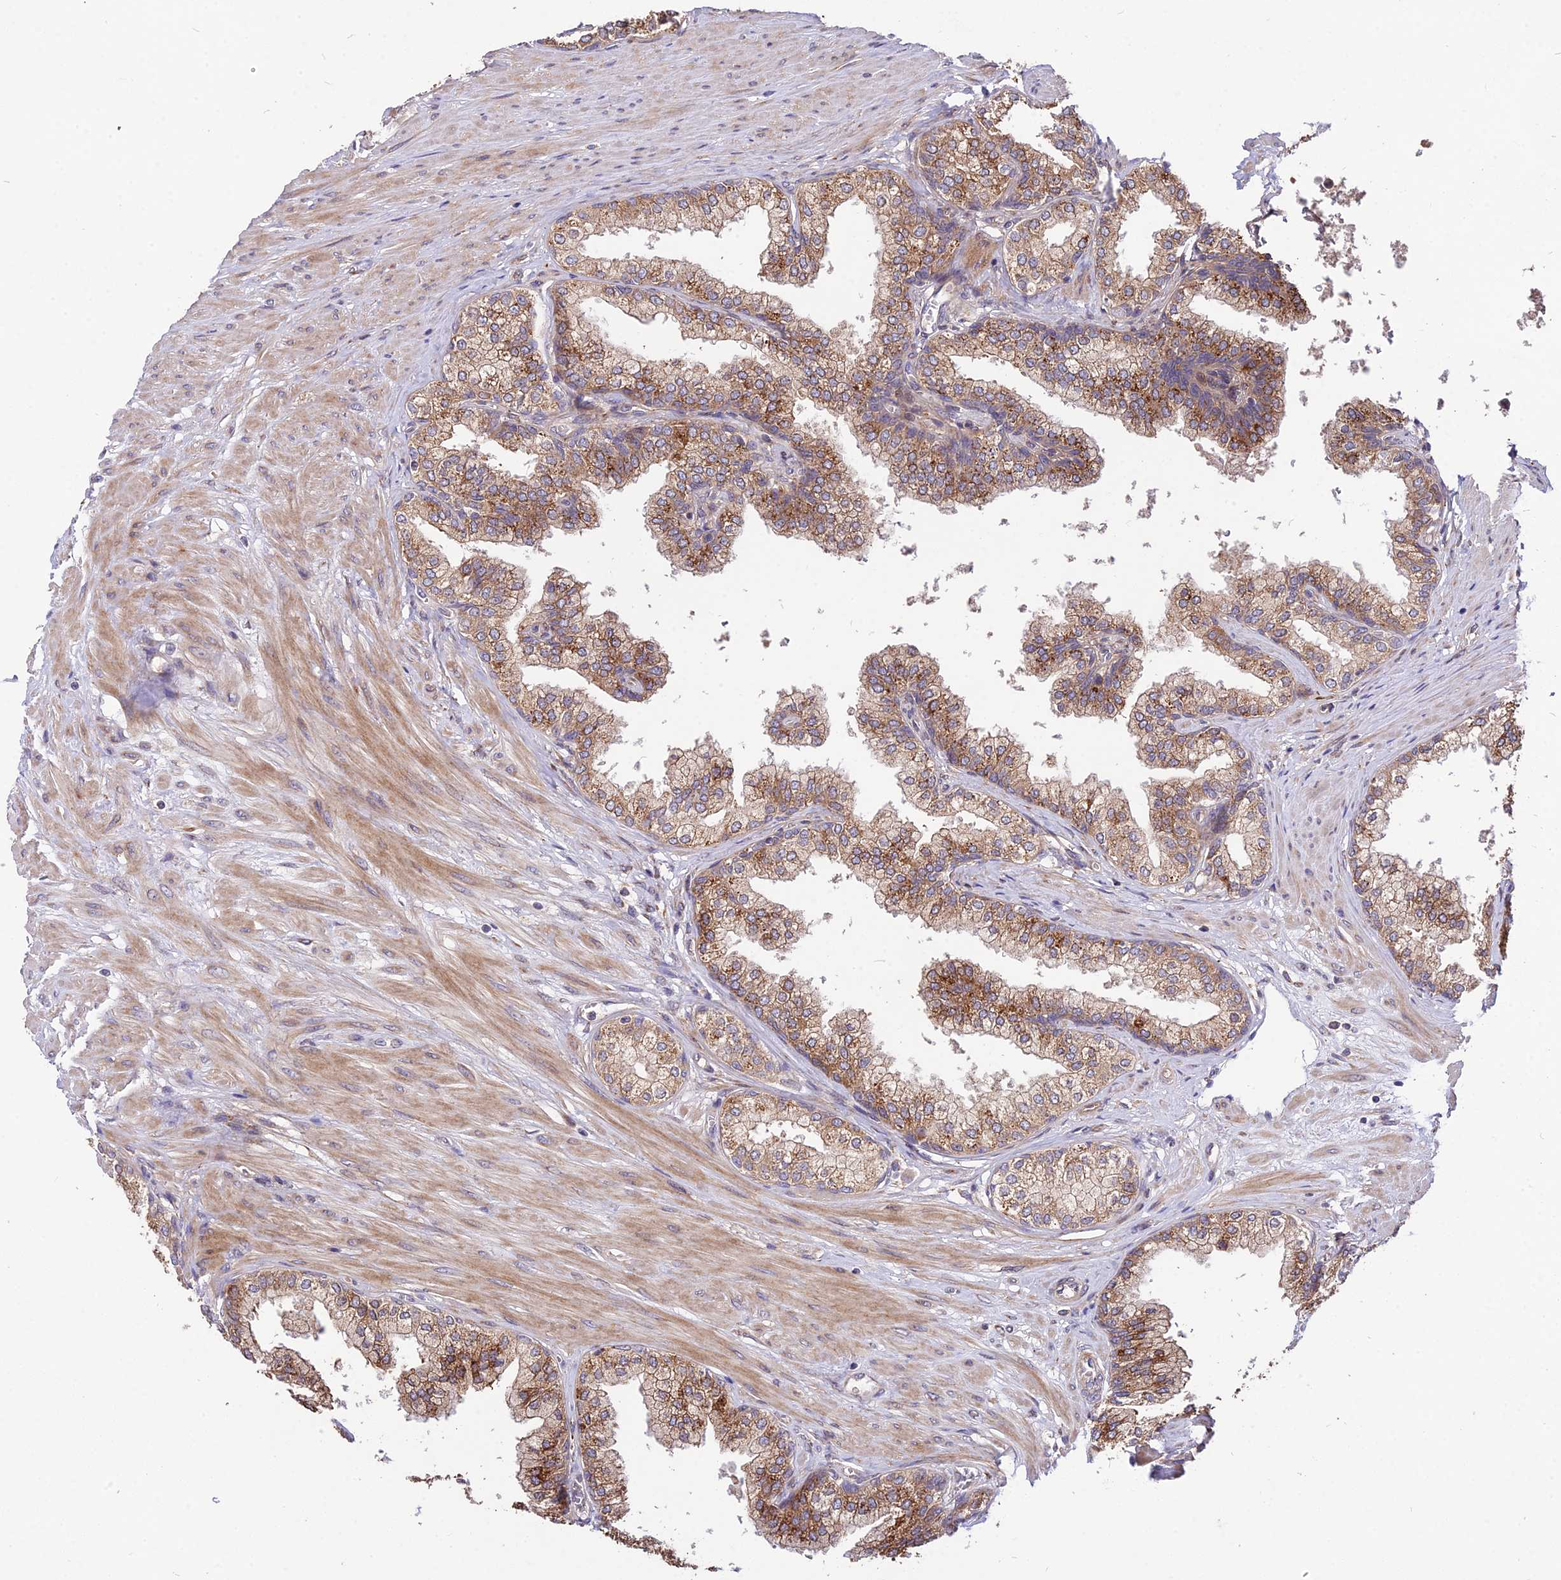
{"staining": {"intensity": "moderate", "quantity": ">75%", "location": "cytoplasmic/membranous"}, "tissue": "prostate", "cell_type": "Glandular cells", "image_type": "normal", "snomed": [{"axis": "morphology", "description": "Normal tissue, NOS"}, {"axis": "topography", "description": "Prostate"}], "caption": "IHC micrograph of normal prostate stained for a protein (brown), which exhibits medium levels of moderate cytoplasmic/membranous expression in about >75% of glandular cells.", "gene": "ROCK1", "patient": {"sex": "male", "age": 60}}